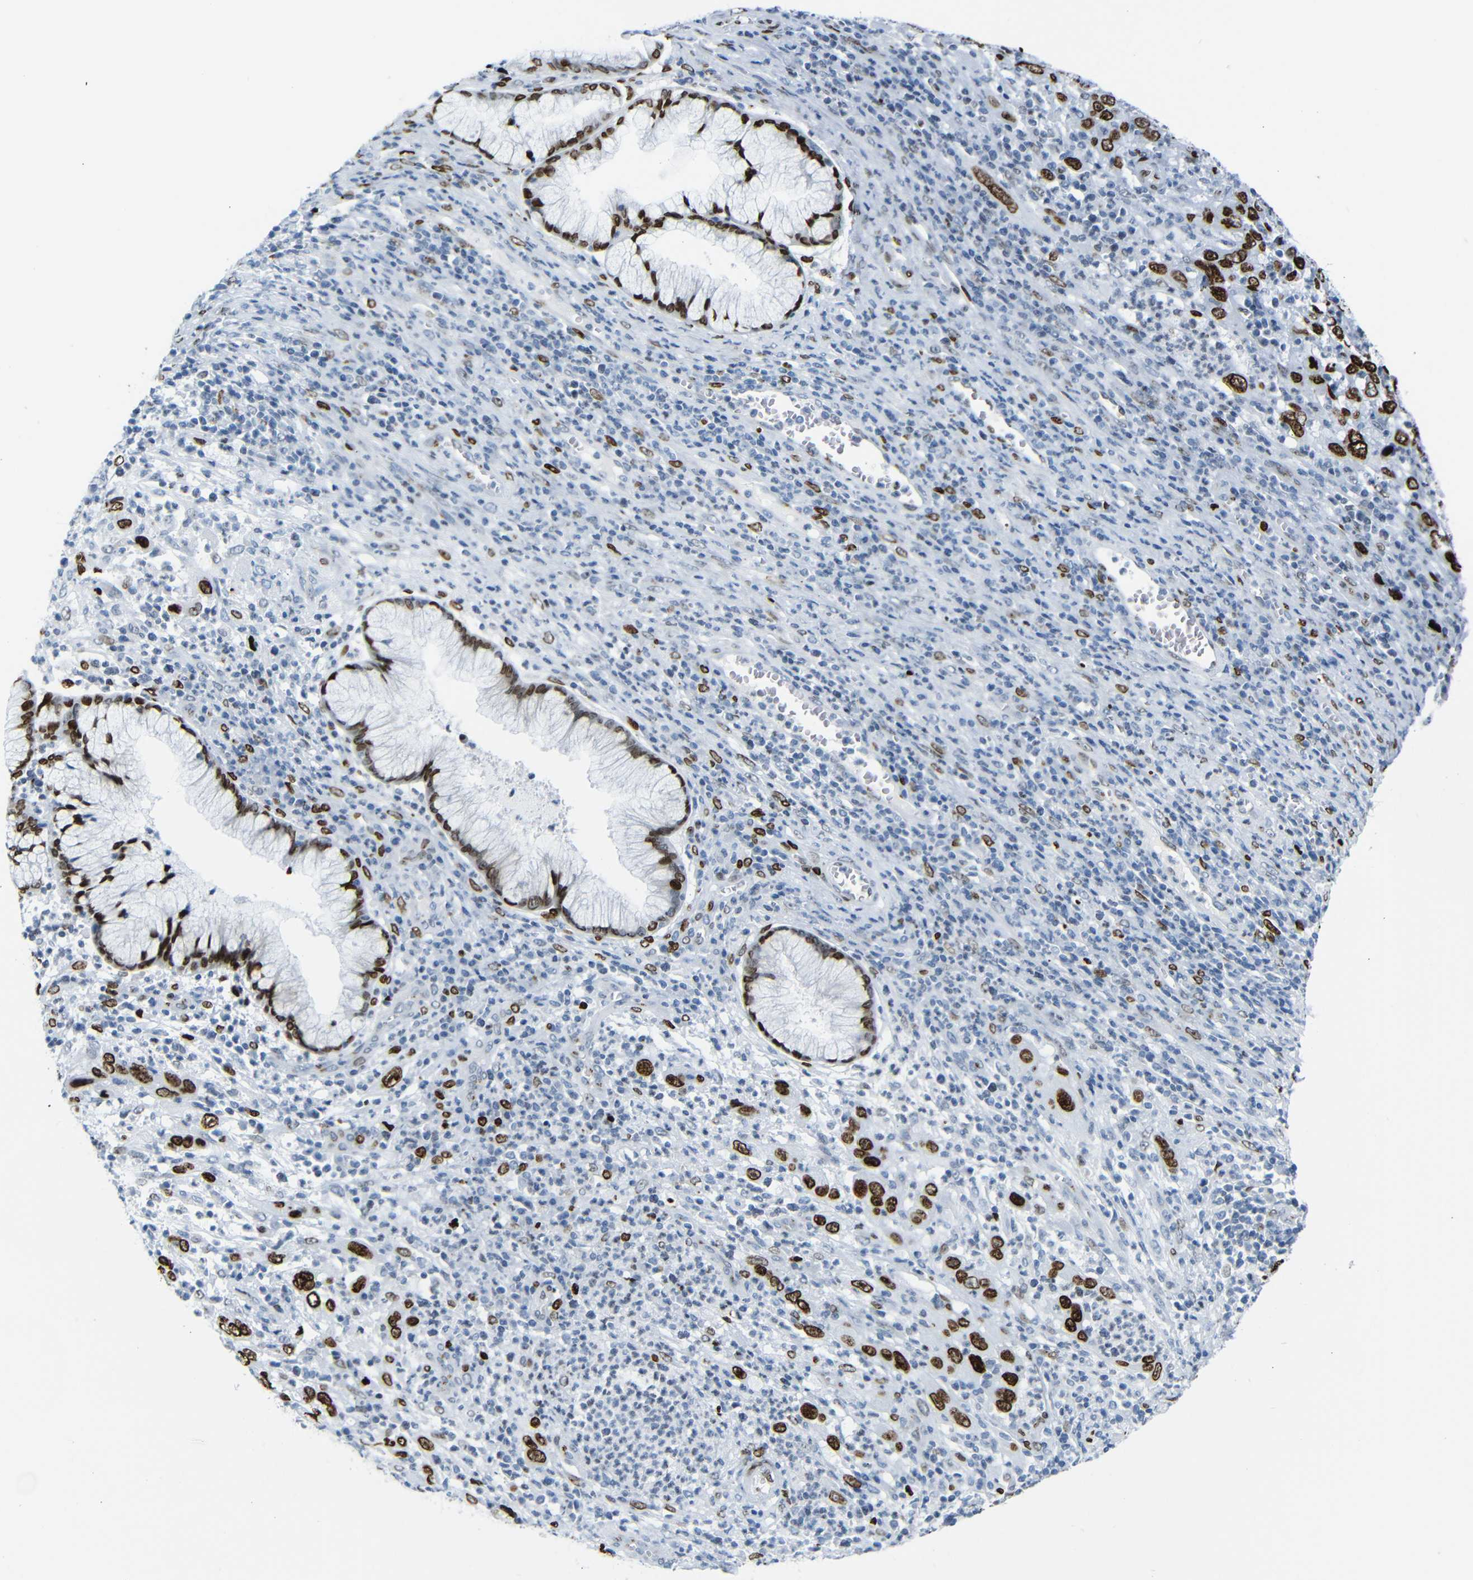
{"staining": {"intensity": "strong", "quantity": ">75%", "location": "nuclear"}, "tissue": "cervical cancer", "cell_type": "Tumor cells", "image_type": "cancer", "snomed": [{"axis": "morphology", "description": "Squamous cell carcinoma, NOS"}, {"axis": "topography", "description": "Cervix"}], "caption": "Human cervical cancer (squamous cell carcinoma) stained with a brown dye demonstrates strong nuclear positive expression in about >75% of tumor cells.", "gene": "NPIPB15", "patient": {"sex": "female", "age": 32}}